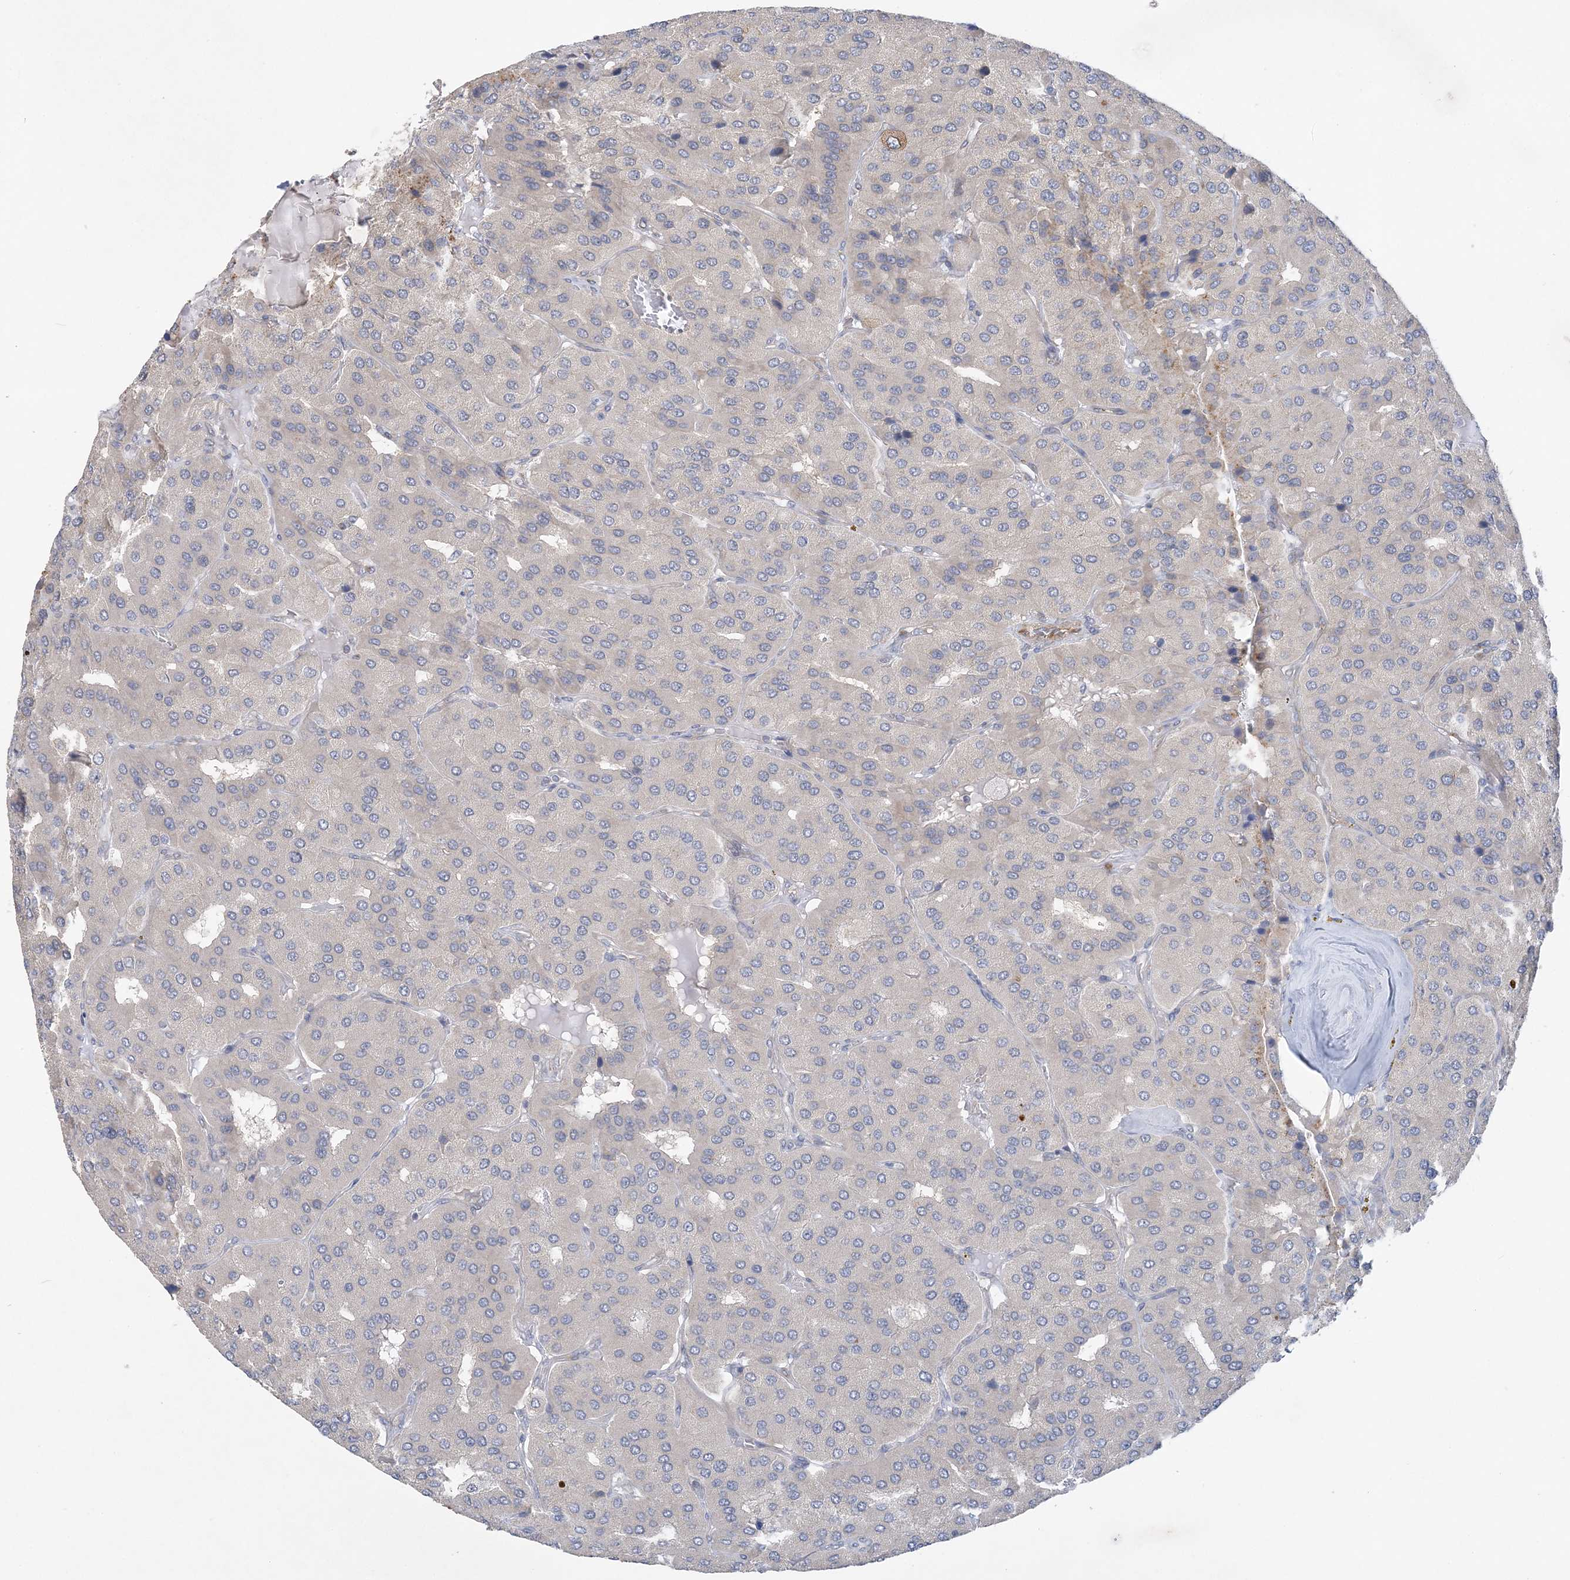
{"staining": {"intensity": "negative", "quantity": "none", "location": "none"}, "tissue": "parathyroid gland", "cell_type": "Glandular cells", "image_type": "normal", "snomed": [{"axis": "morphology", "description": "Normal tissue, NOS"}, {"axis": "morphology", "description": "Adenoma, NOS"}, {"axis": "topography", "description": "Parathyroid gland"}], "caption": "DAB (3,3'-diaminobenzidine) immunohistochemical staining of benign parathyroid gland shows no significant expression in glandular cells.", "gene": "MAP4K5", "patient": {"sex": "female", "age": 86}}